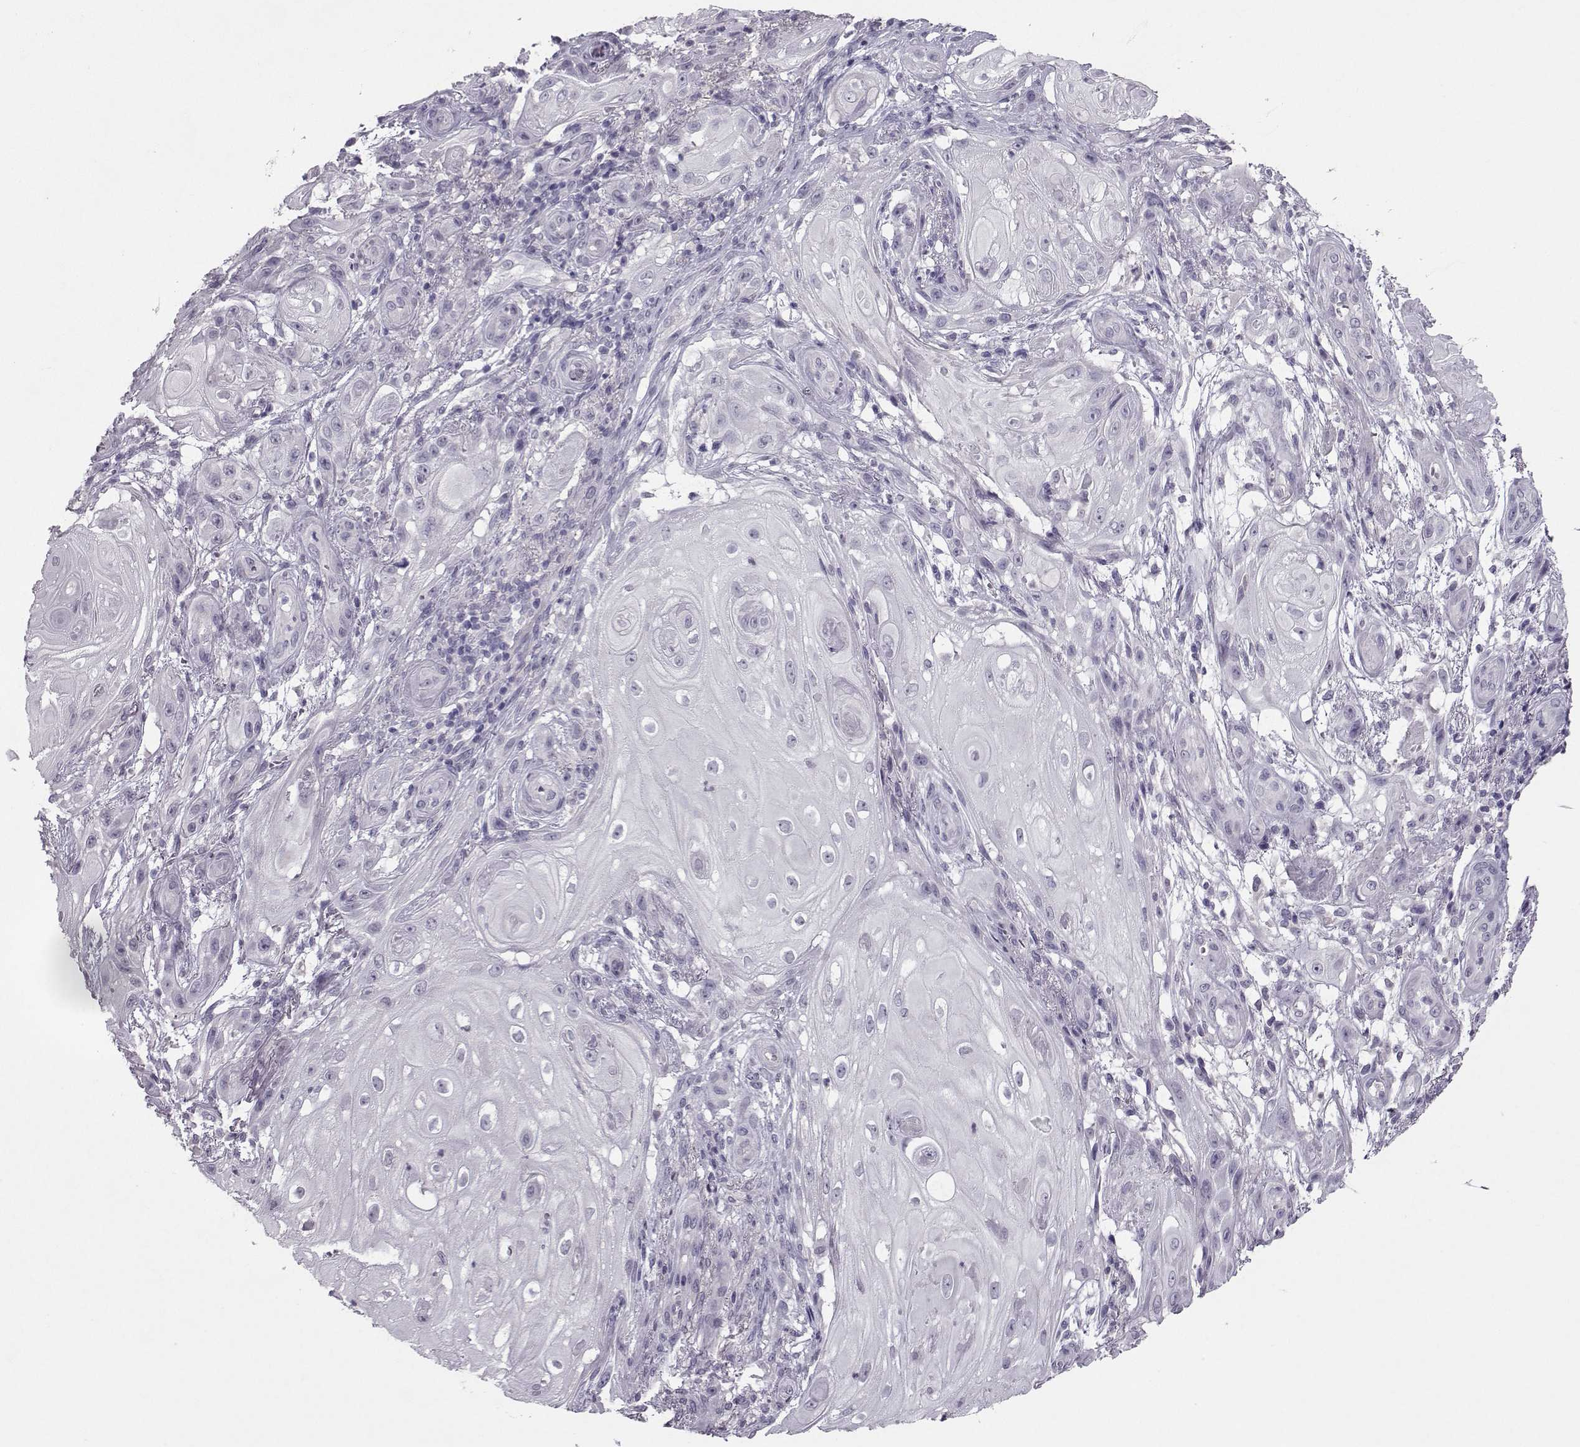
{"staining": {"intensity": "negative", "quantity": "none", "location": "none"}, "tissue": "skin cancer", "cell_type": "Tumor cells", "image_type": "cancer", "snomed": [{"axis": "morphology", "description": "Squamous cell carcinoma, NOS"}, {"axis": "topography", "description": "Skin"}], "caption": "The image exhibits no staining of tumor cells in skin cancer (squamous cell carcinoma).", "gene": "ASRGL1", "patient": {"sex": "male", "age": 62}}